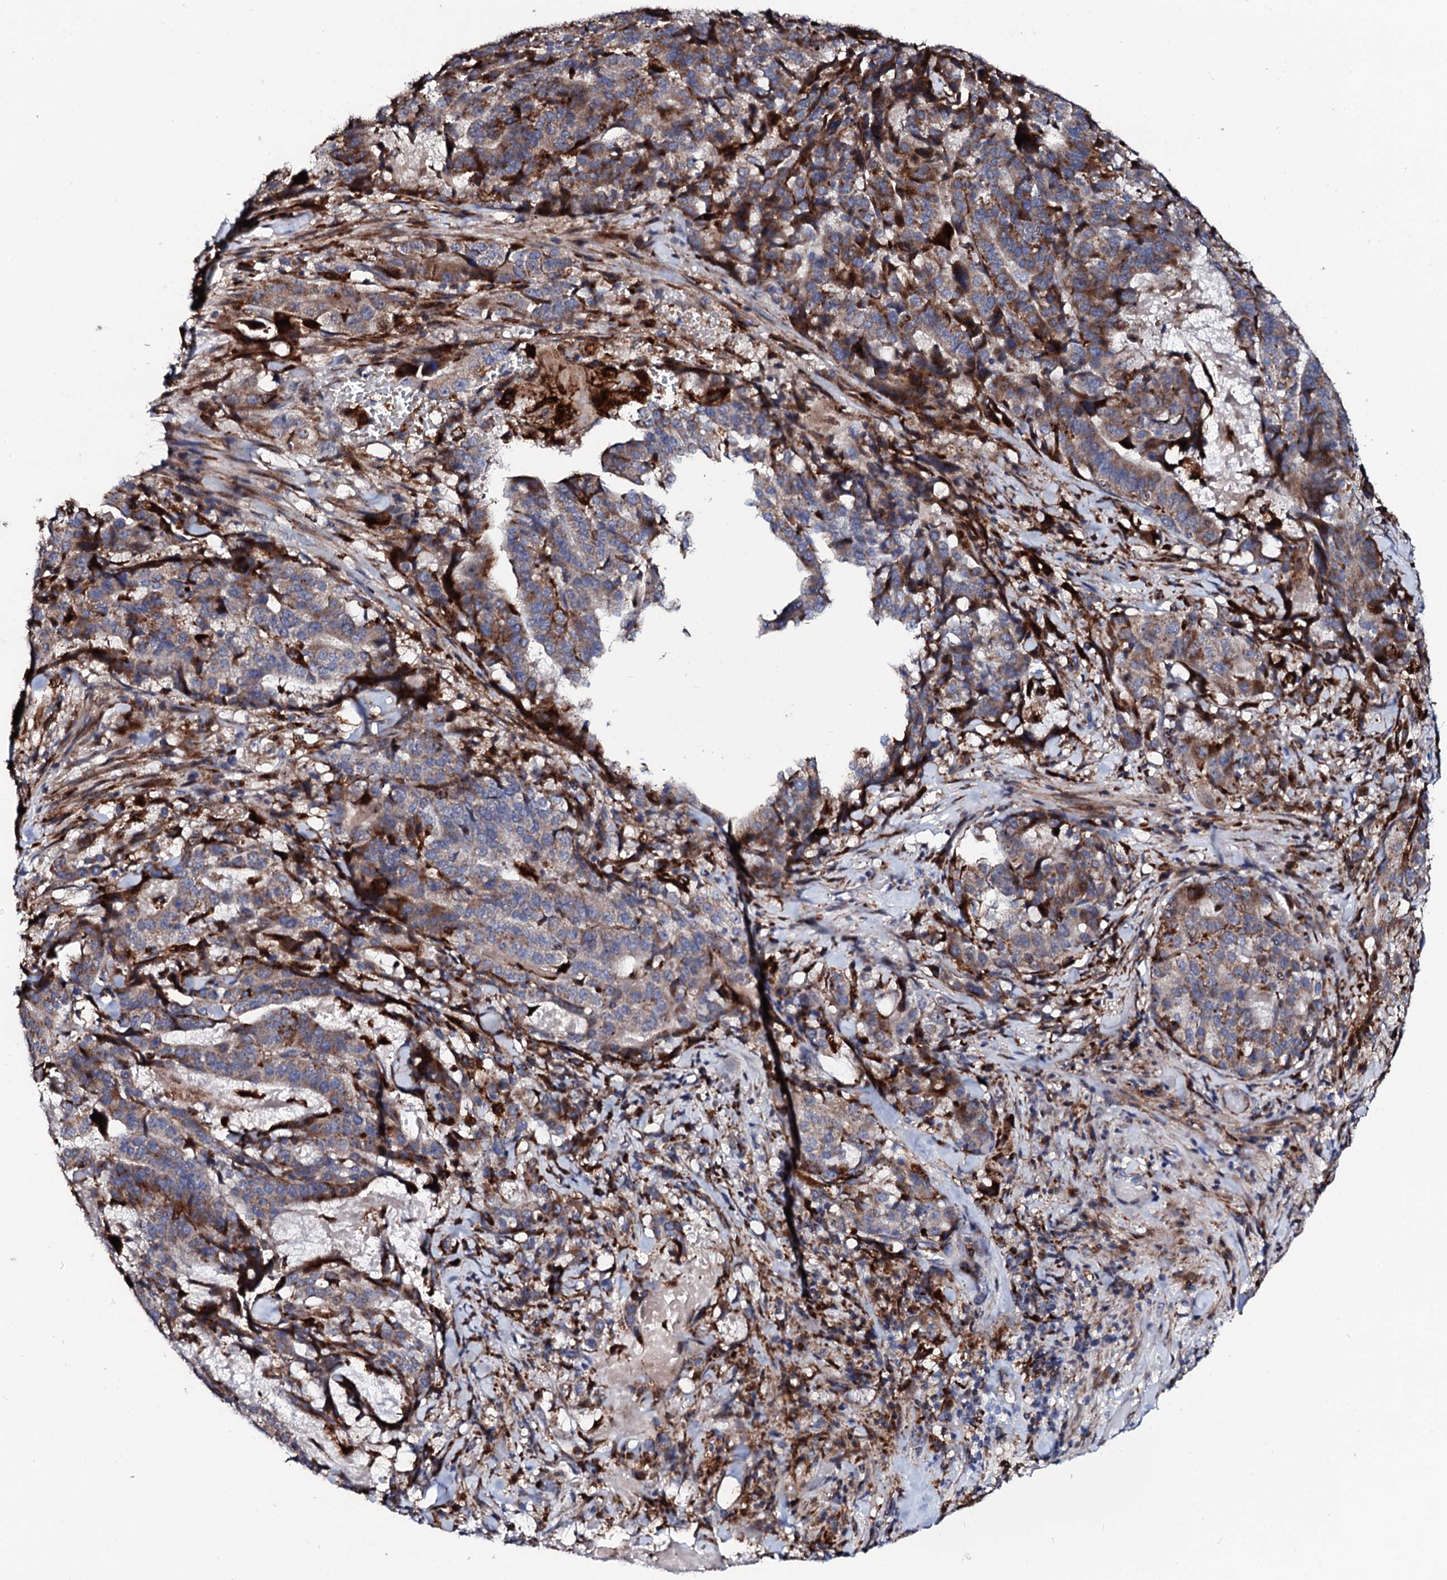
{"staining": {"intensity": "strong", "quantity": "25%-75%", "location": "cytoplasmic/membranous"}, "tissue": "stomach cancer", "cell_type": "Tumor cells", "image_type": "cancer", "snomed": [{"axis": "morphology", "description": "Adenocarcinoma, NOS"}, {"axis": "topography", "description": "Stomach"}], "caption": "Human stomach cancer stained for a protein (brown) reveals strong cytoplasmic/membranous positive staining in about 25%-75% of tumor cells.", "gene": "TCIRG1", "patient": {"sex": "male", "age": 48}}